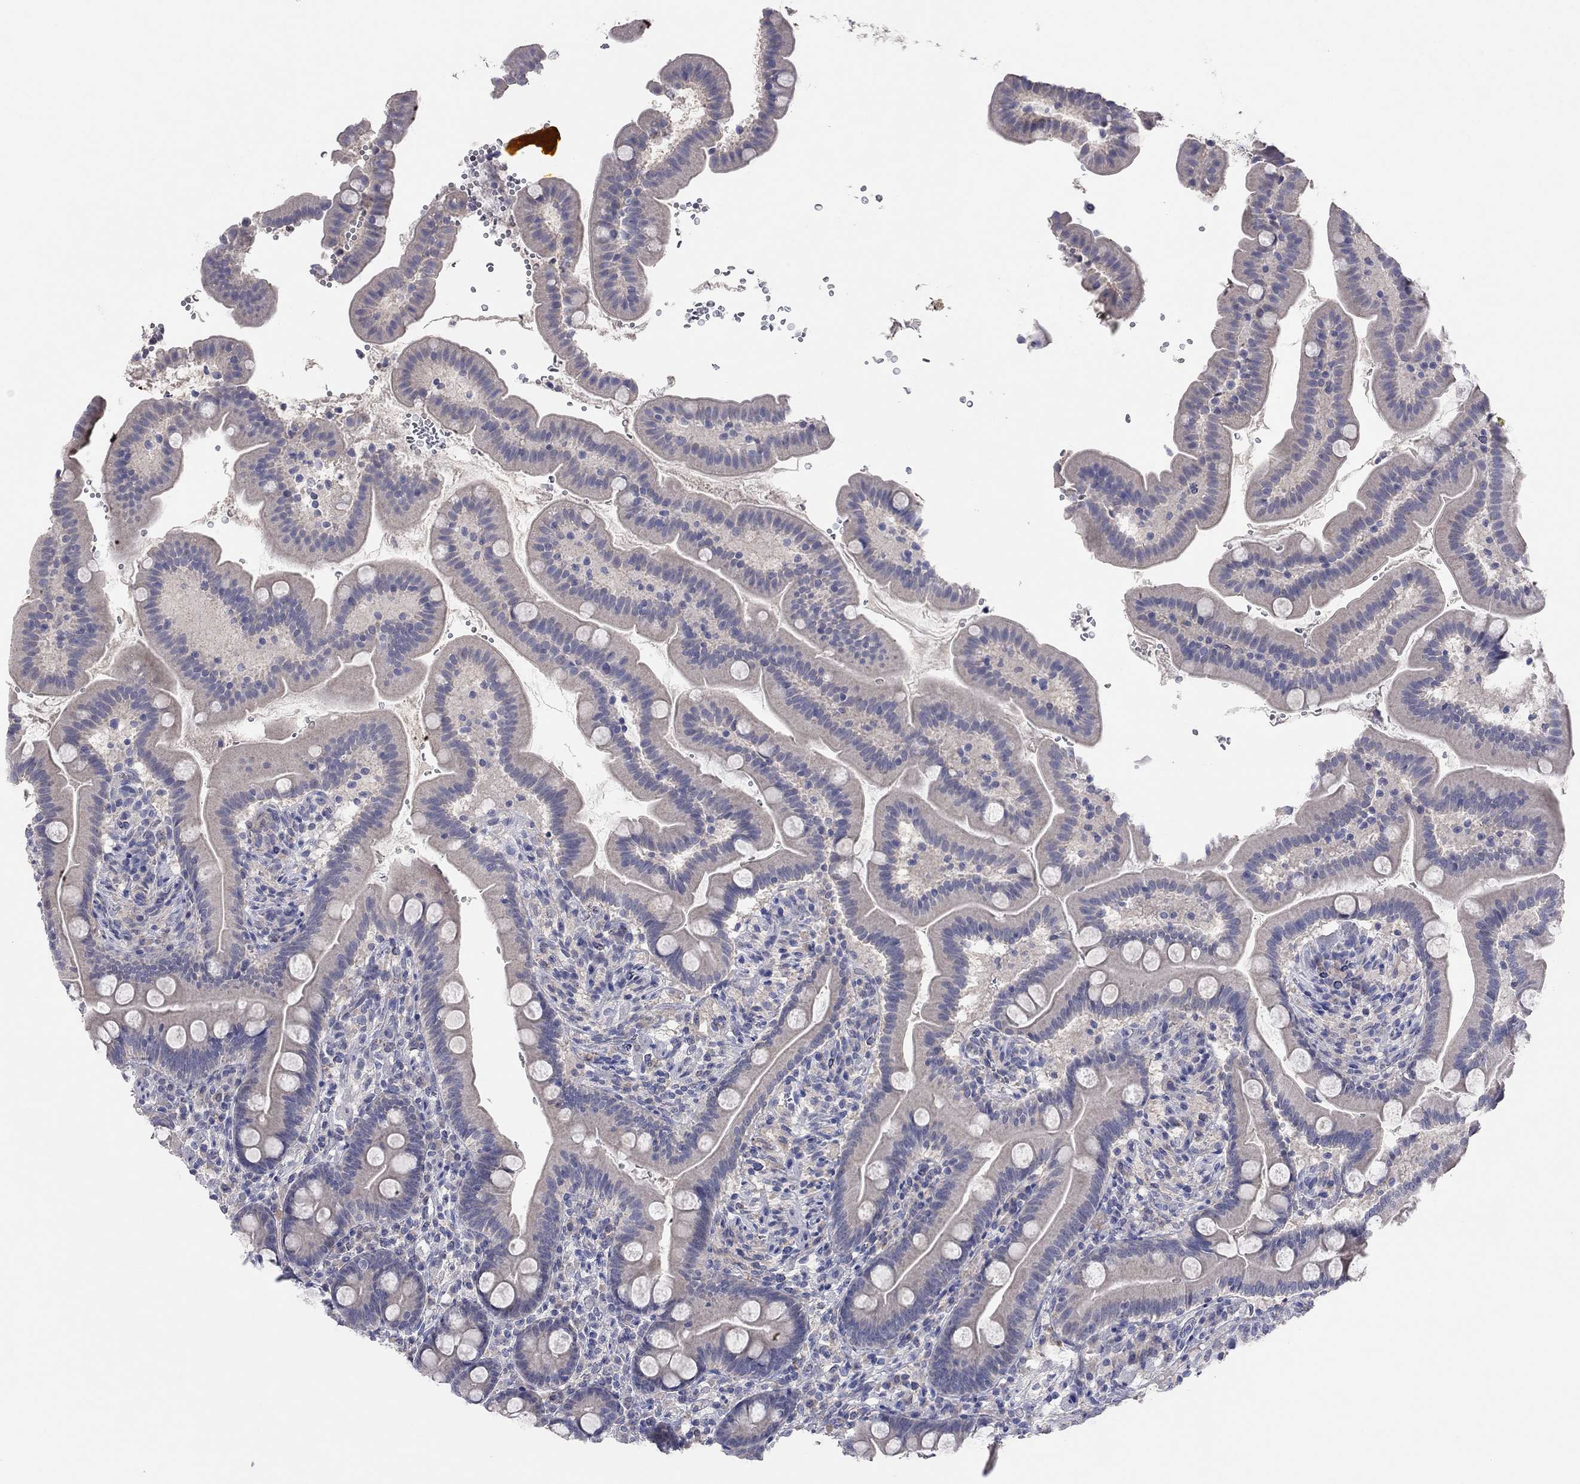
{"staining": {"intensity": "negative", "quantity": "none", "location": "none"}, "tissue": "small intestine", "cell_type": "Glandular cells", "image_type": "normal", "snomed": [{"axis": "morphology", "description": "Normal tissue, NOS"}, {"axis": "topography", "description": "Small intestine"}], "caption": "This histopathology image is of benign small intestine stained with immunohistochemistry to label a protein in brown with the nuclei are counter-stained blue. There is no positivity in glandular cells. The staining is performed using DAB brown chromogen with nuclei counter-stained in using hematoxylin.", "gene": "MMP13", "patient": {"sex": "female", "age": 44}}